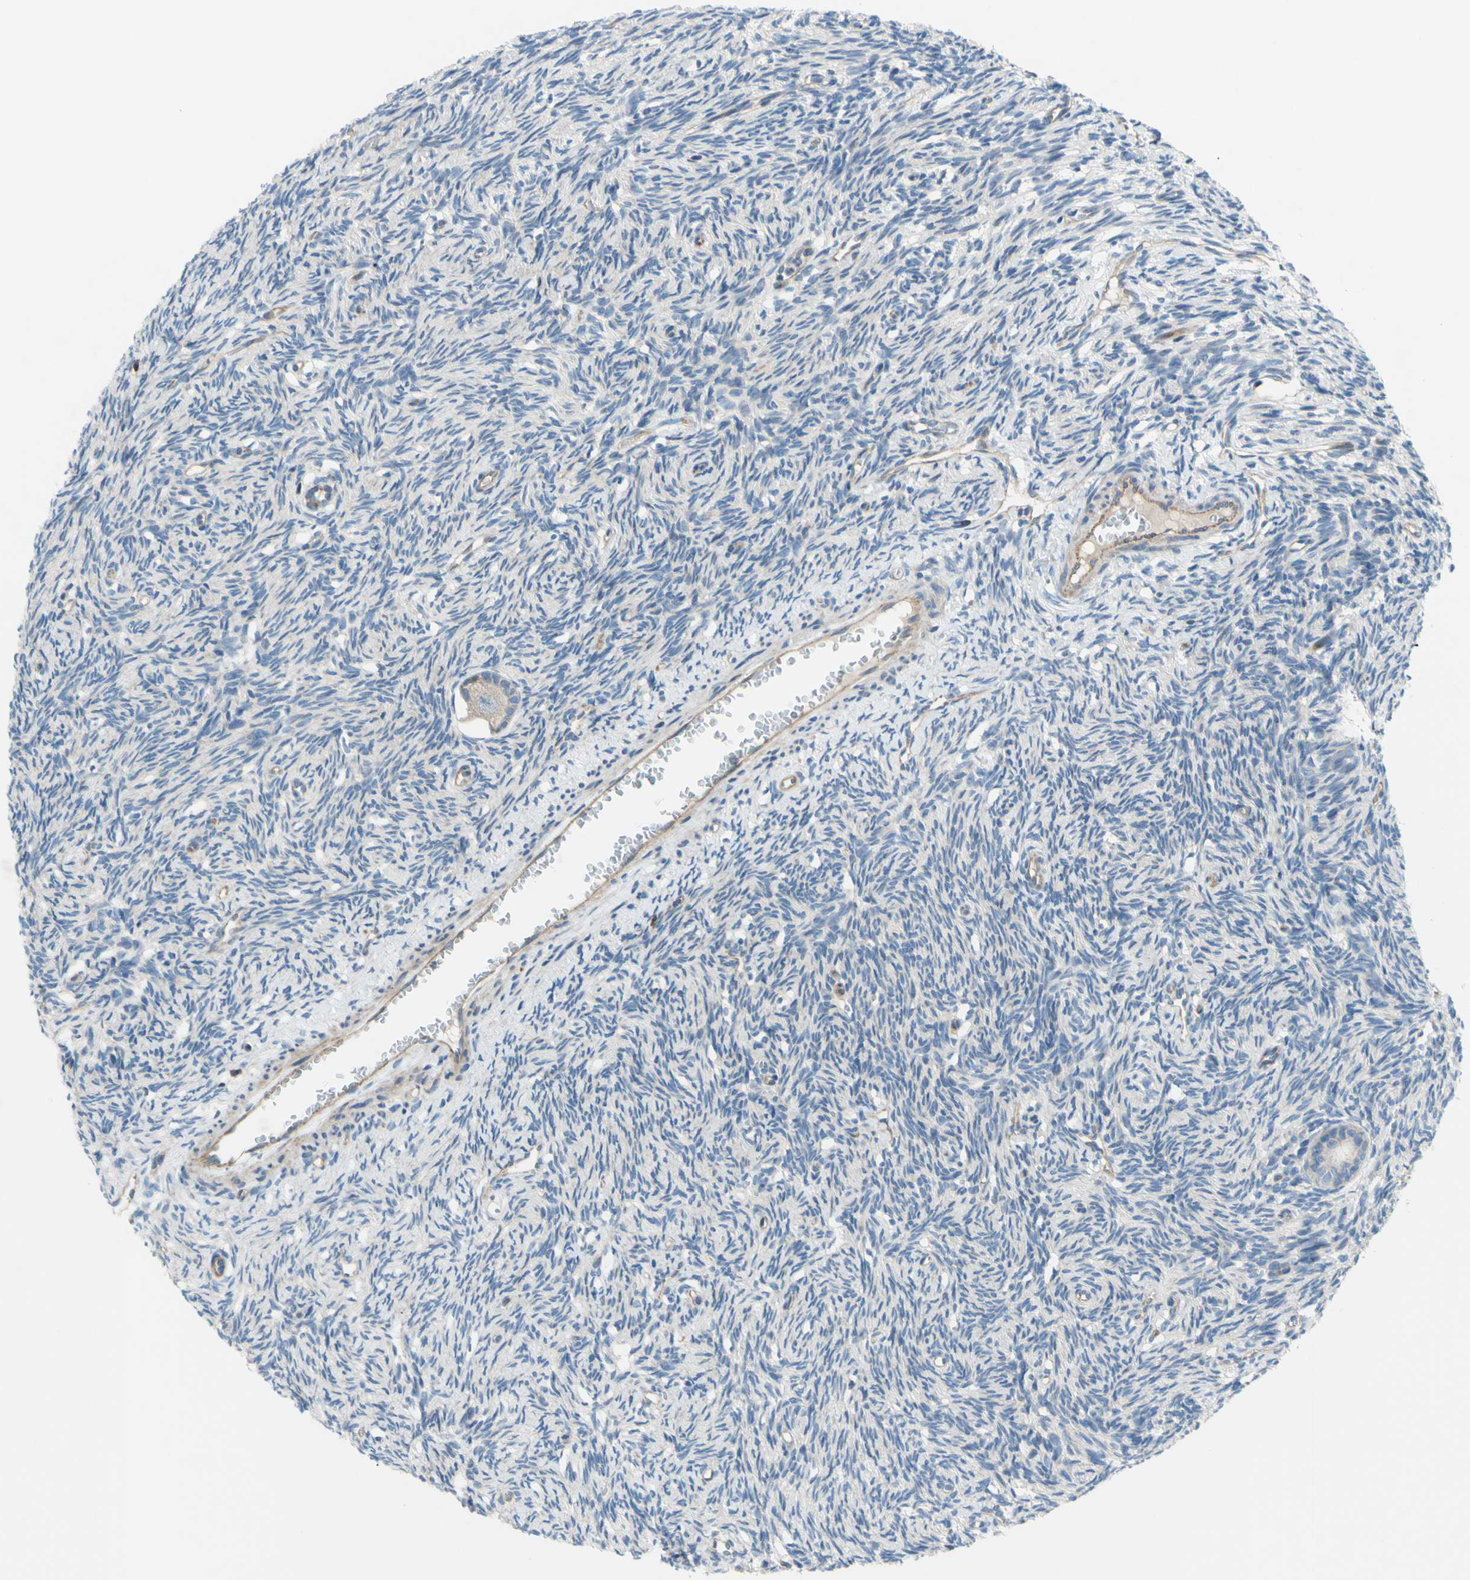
{"staining": {"intensity": "weak", "quantity": ">75%", "location": "cytoplasmic/membranous"}, "tissue": "ovary", "cell_type": "Follicle cells", "image_type": "normal", "snomed": [{"axis": "morphology", "description": "Normal tissue, NOS"}, {"axis": "topography", "description": "Ovary"}], "caption": "Weak cytoplasmic/membranous expression is appreciated in about >75% of follicle cells in unremarkable ovary. (DAB IHC, brown staining for protein, blue staining for nuclei).", "gene": "PAK2", "patient": {"sex": "female", "age": 33}}